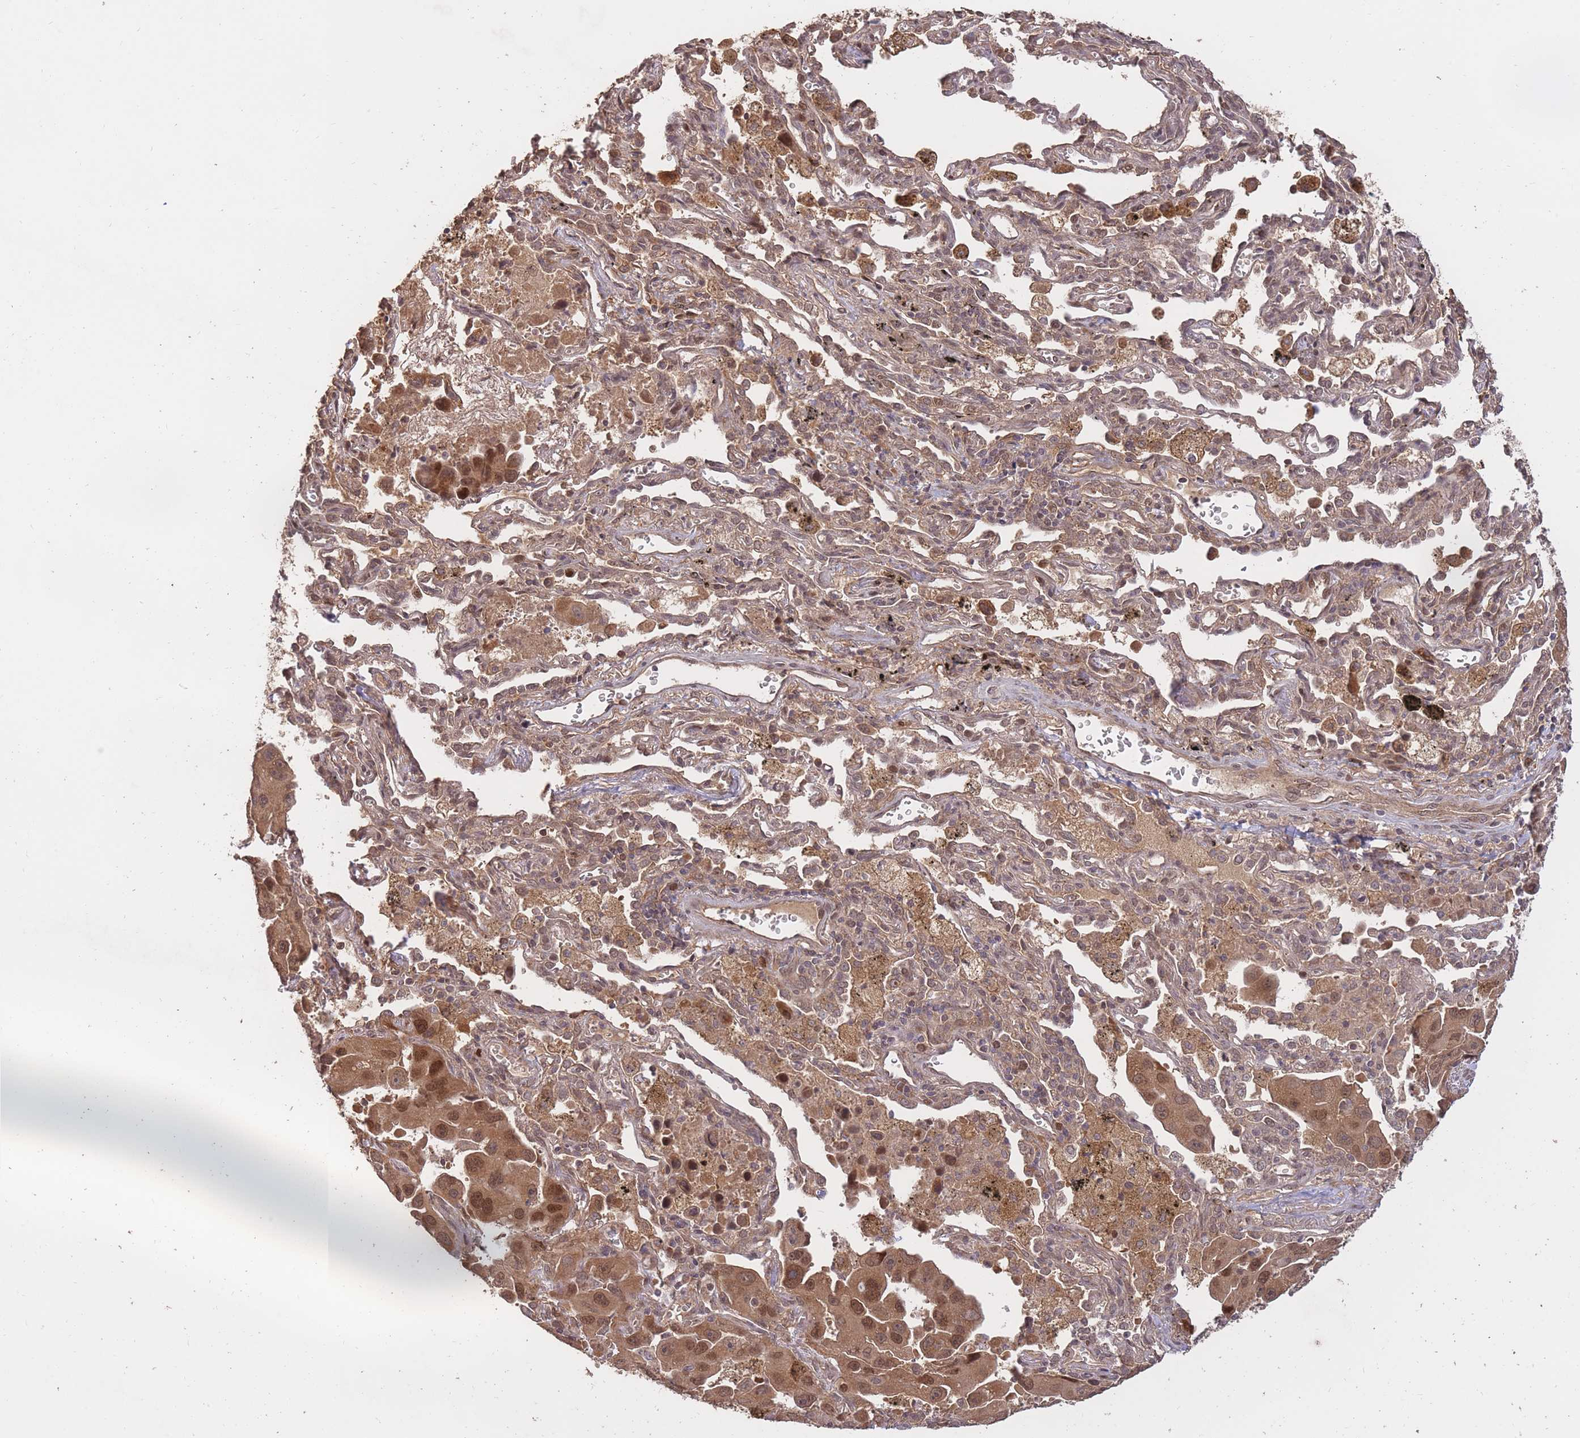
{"staining": {"intensity": "moderate", "quantity": ">75%", "location": "cytoplasmic/membranous,nuclear"}, "tissue": "lung cancer", "cell_type": "Tumor cells", "image_type": "cancer", "snomed": [{"axis": "morphology", "description": "Adenocarcinoma, NOS"}, {"axis": "topography", "description": "Lung"}], "caption": "A medium amount of moderate cytoplasmic/membranous and nuclear expression is appreciated in approximately >75% of tumor cells in lung cancer tissue. The protein of interest is stained brown, and the nuclei are stained in blue (DAB (3,3'-diaminobenzidine) IHC with brightfield microscopy, high magnification).", "gene": "RGS14", "patient": {"sex": "male", "age": 66}}